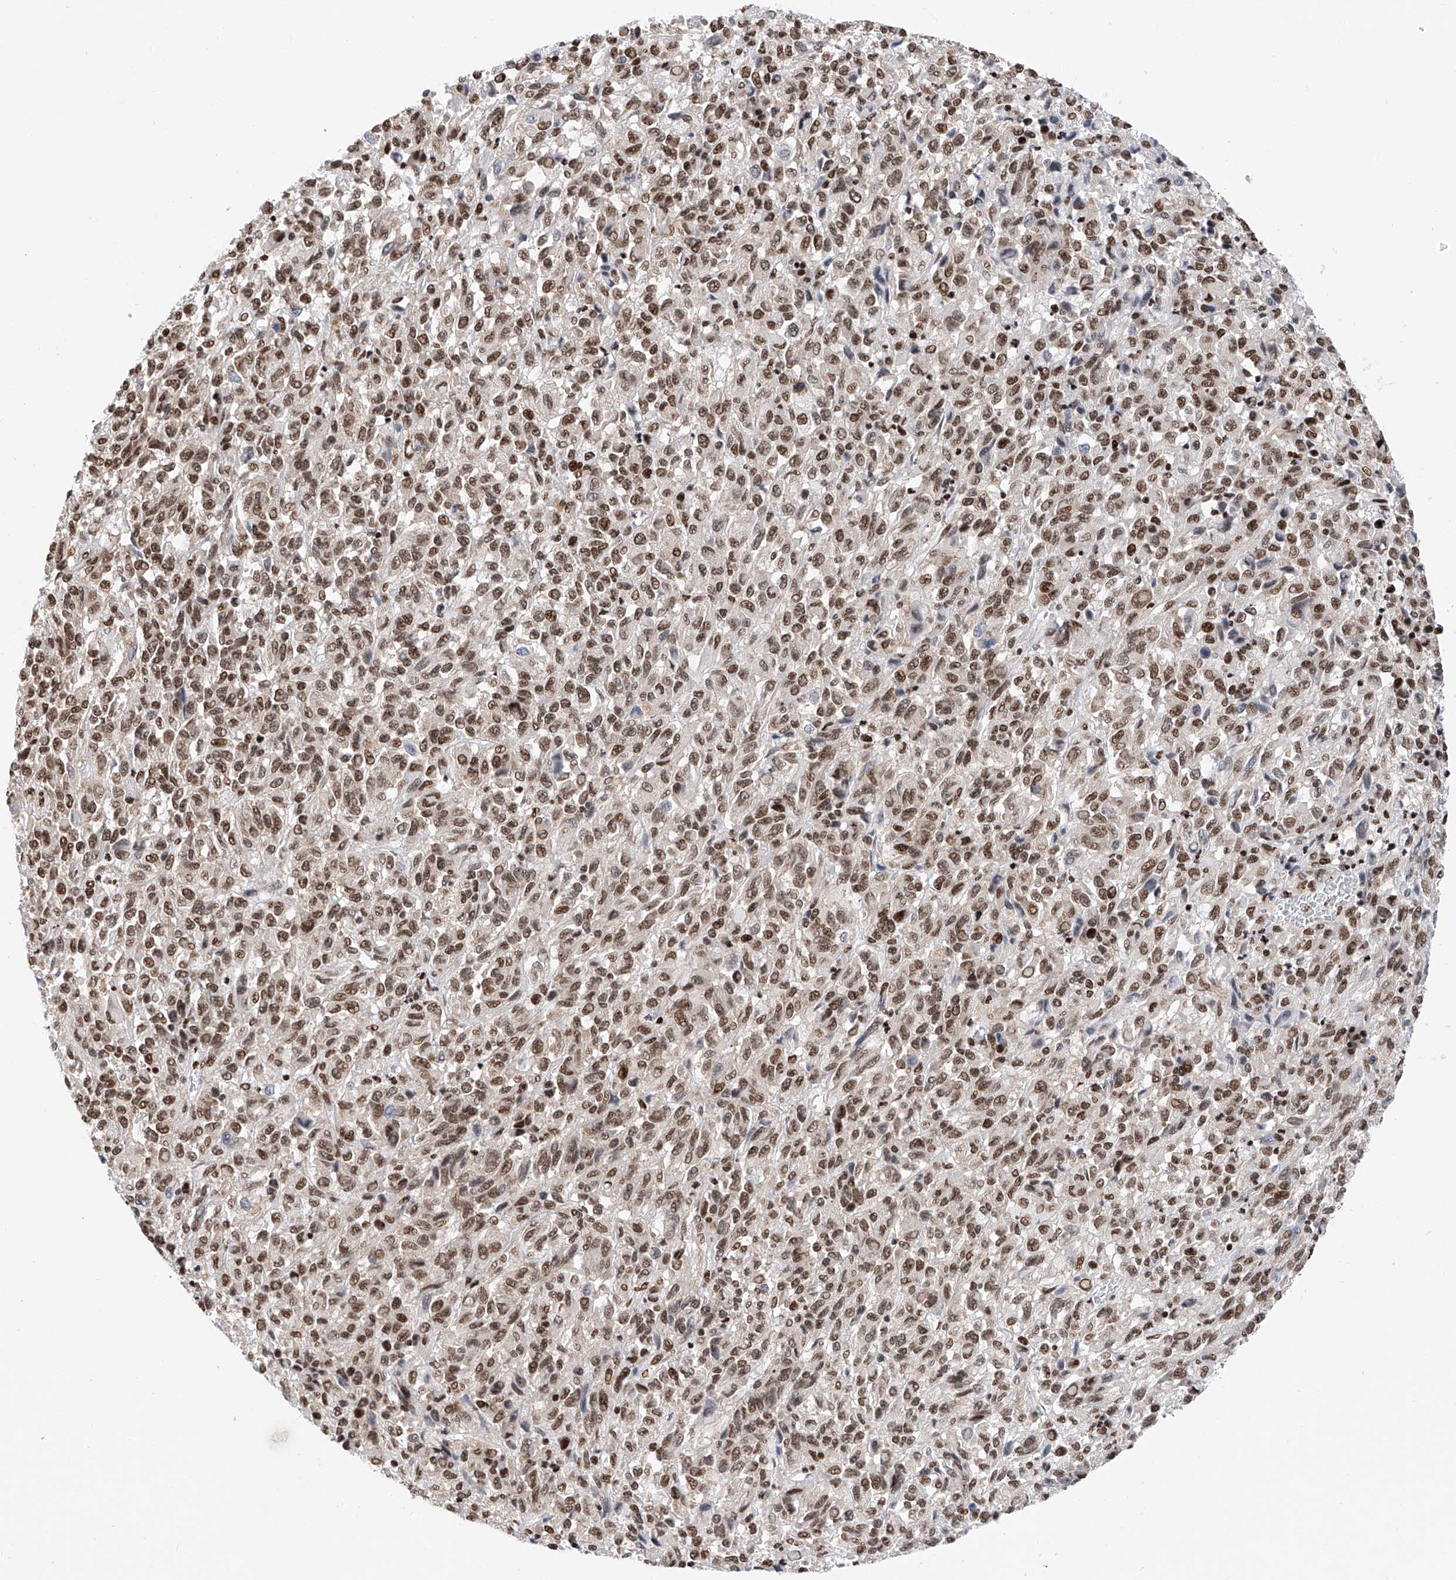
{"staining": {"intensity": "moderate", "quantity": ">75%", "location": "nuclear"}, "tissue": "melanoma", "cell_type": "Tumor cells", "image_type": "cancer", "snomed": [{"axis": "morphology", "description": "Malignant melanoma, Metastatic site"}, {"axis": "topography", "description": "Lung"}], "caption": "There is medium levels of moderate nuclear expression in tumor cells of melanoma, as demonstrated by immunohistochemical staining (brown color).", "gene": "SRSF6", "patient": {"sex": "male", "age": 64}}